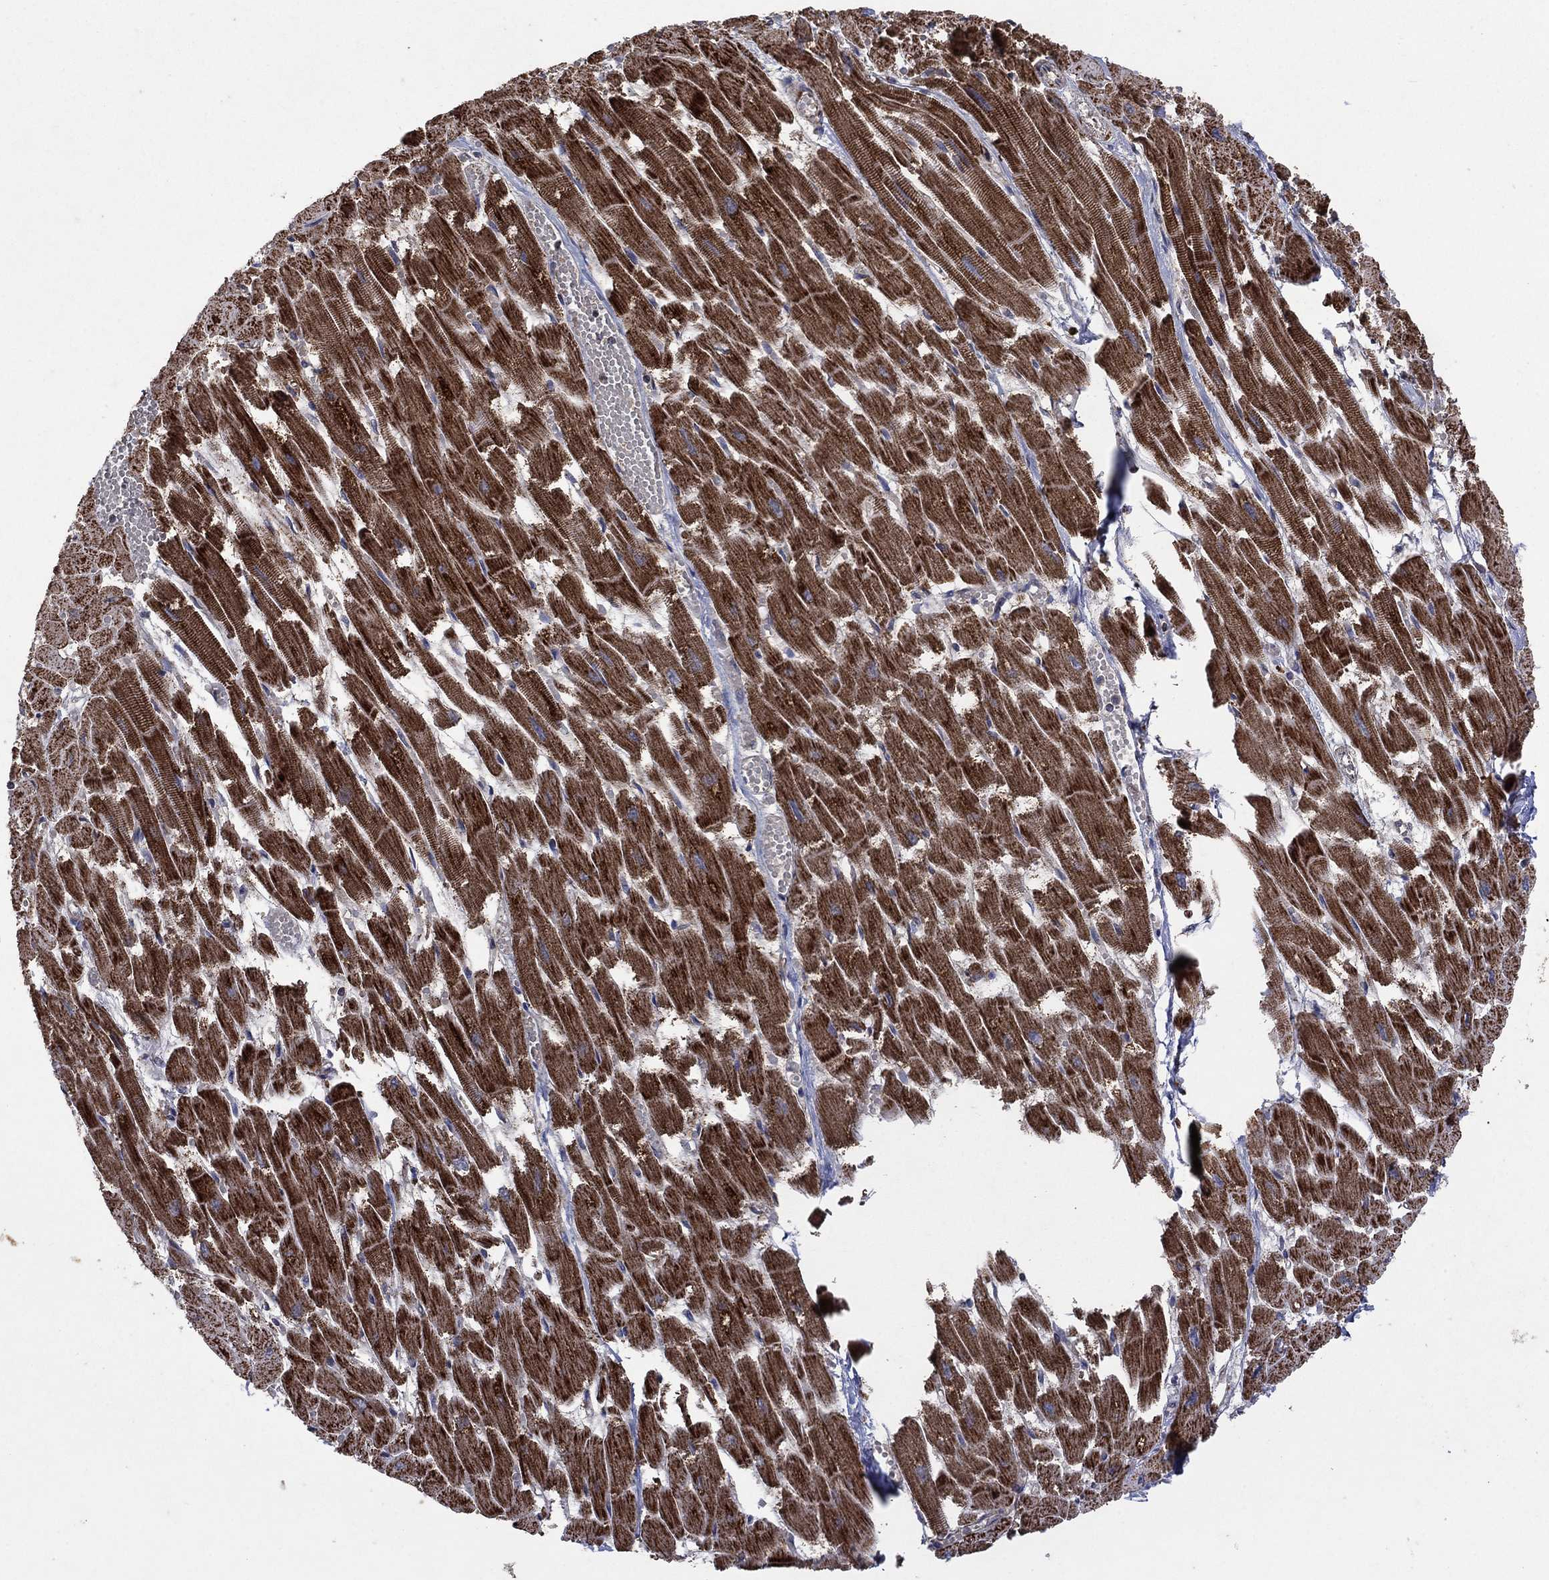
{"staining": {"intensity": "strong", "quantity": "25%-75%", "location": "cytoplasmic/membranous"}, "tissue": "heart muscle", "cell_type": "Cardiomyocytes", "image_type": "normal", "snomed": [{"axis": "morphology", "description": "Normal tissue, NOS"}, {"axis": "topography", "description": "Heart"}], "caption": "DAB immunohistochemical staining of unremarkable human heart muscle demonstrates strong cytoplasmic/membranous protein expression in about 25%-75% of cardiomyocytes.", "gene": "DPH1", "patient": {"sex": "female", "age": 52}}